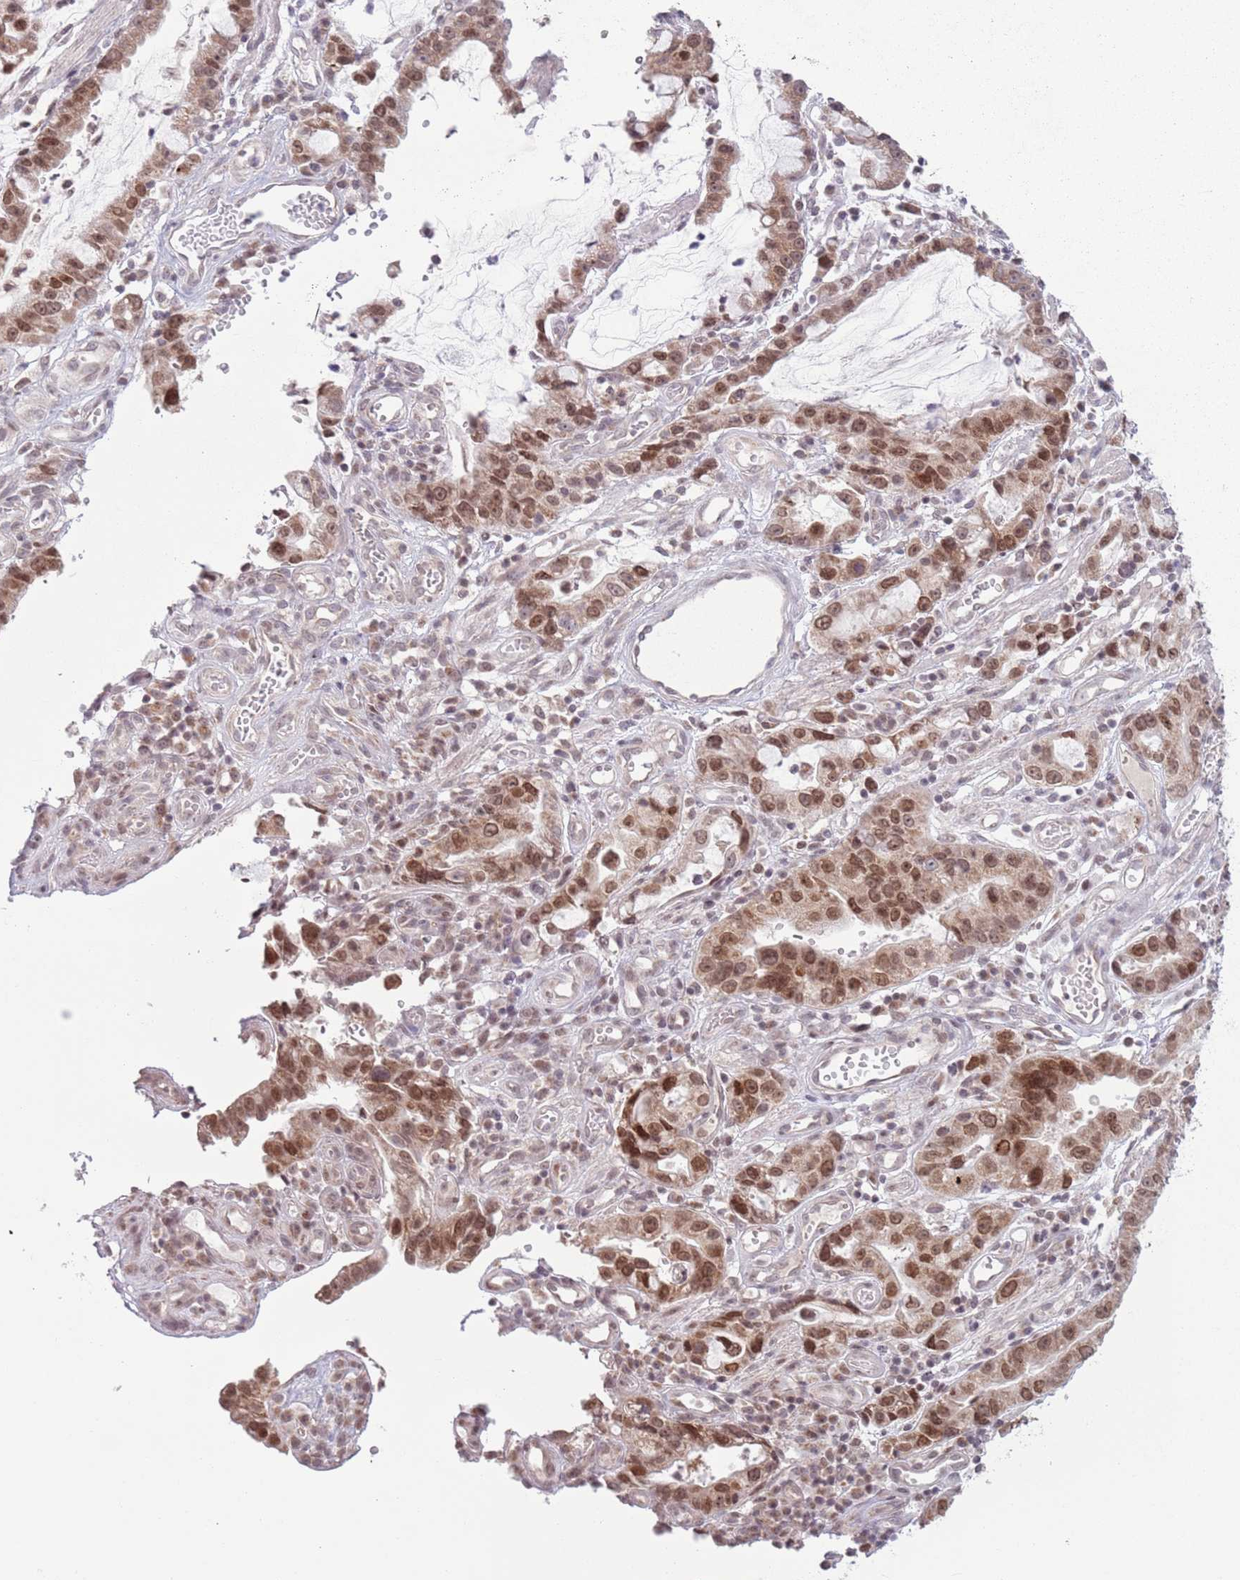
{"staining": {"intensity": "moderate", "quantity": ">75%", "location": "cytoplasmic/membranous,nuclear"}, "tissue": "stomach cancer", "cell_type": "Tumor cells", "image_type": "cancer", "snomed": [{"axis": "morphology", "description": "Adenocarcinoma, NOS"}, {"axis": "topography", "description": "Stomach"}], "caption": "DAB (3,3'-diaminobenzidine) immunohistochemical staining of human adenocarcinoma (stomach) shows moderate cytoplasmic/membranous and nuclear protein staining in about >75% of tumor cells.", "gene": "MRPL34", "patient": {"sex": "male", "age": 55}}